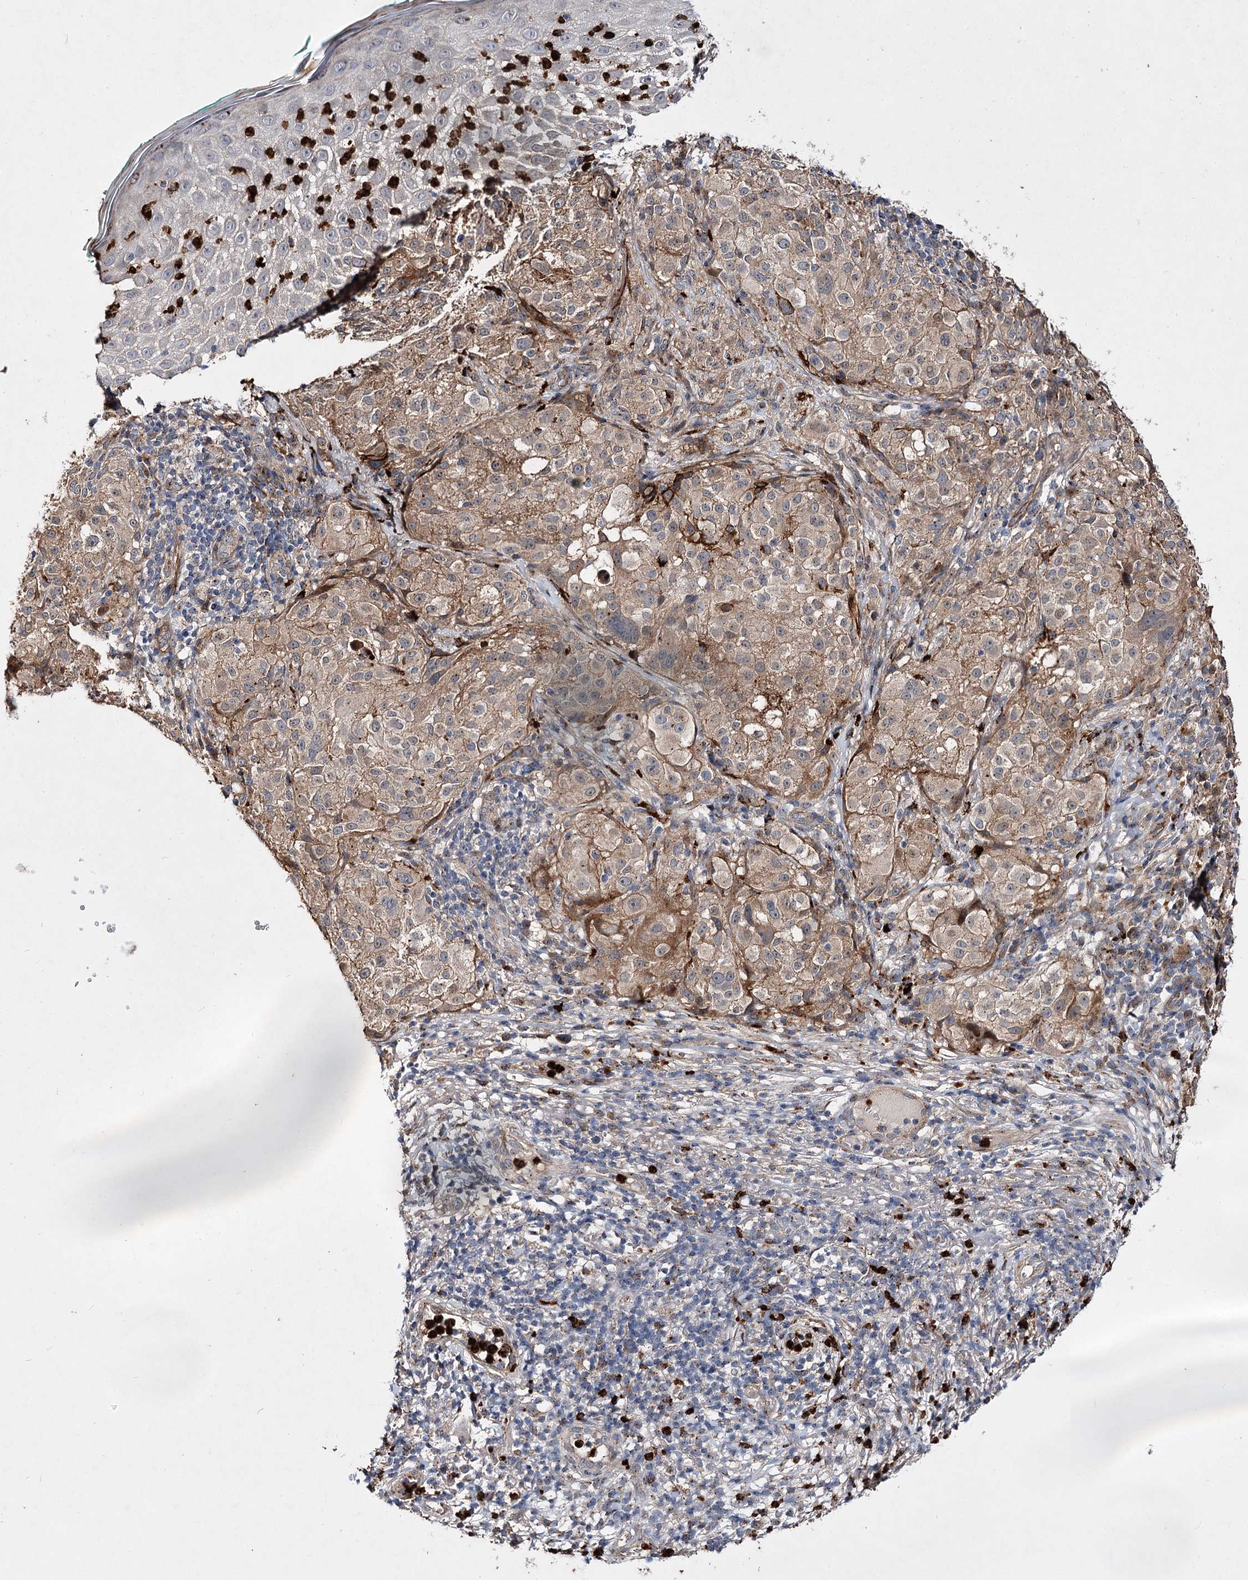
{"staining": {"intensity": "moderate", "quantity": ">75%", "location": "cytoplasmic/membranous"}, "tissue": "melanoma", "cell_type": "Tumor cells", "image_type": "cancer", "snomed": [{"axis": "morphology", "description": "Necrosis, NOS"}, {"axis": "morphology", "description": "Malignant melanoma, NOS"}, {"axis": "topography", "description": "Skin"}], "caption": "An image of malignant melanoma stained for a protein shows moderate cytoplasmic/membranous brown staining in tumor cells. The protein is stained brown, and the nuclei are stained in blue (DAB IHC with brightfield microscopy, high magnification).", "gene": "MINDY3", "patient": {"sex": "female", "age": 87}}